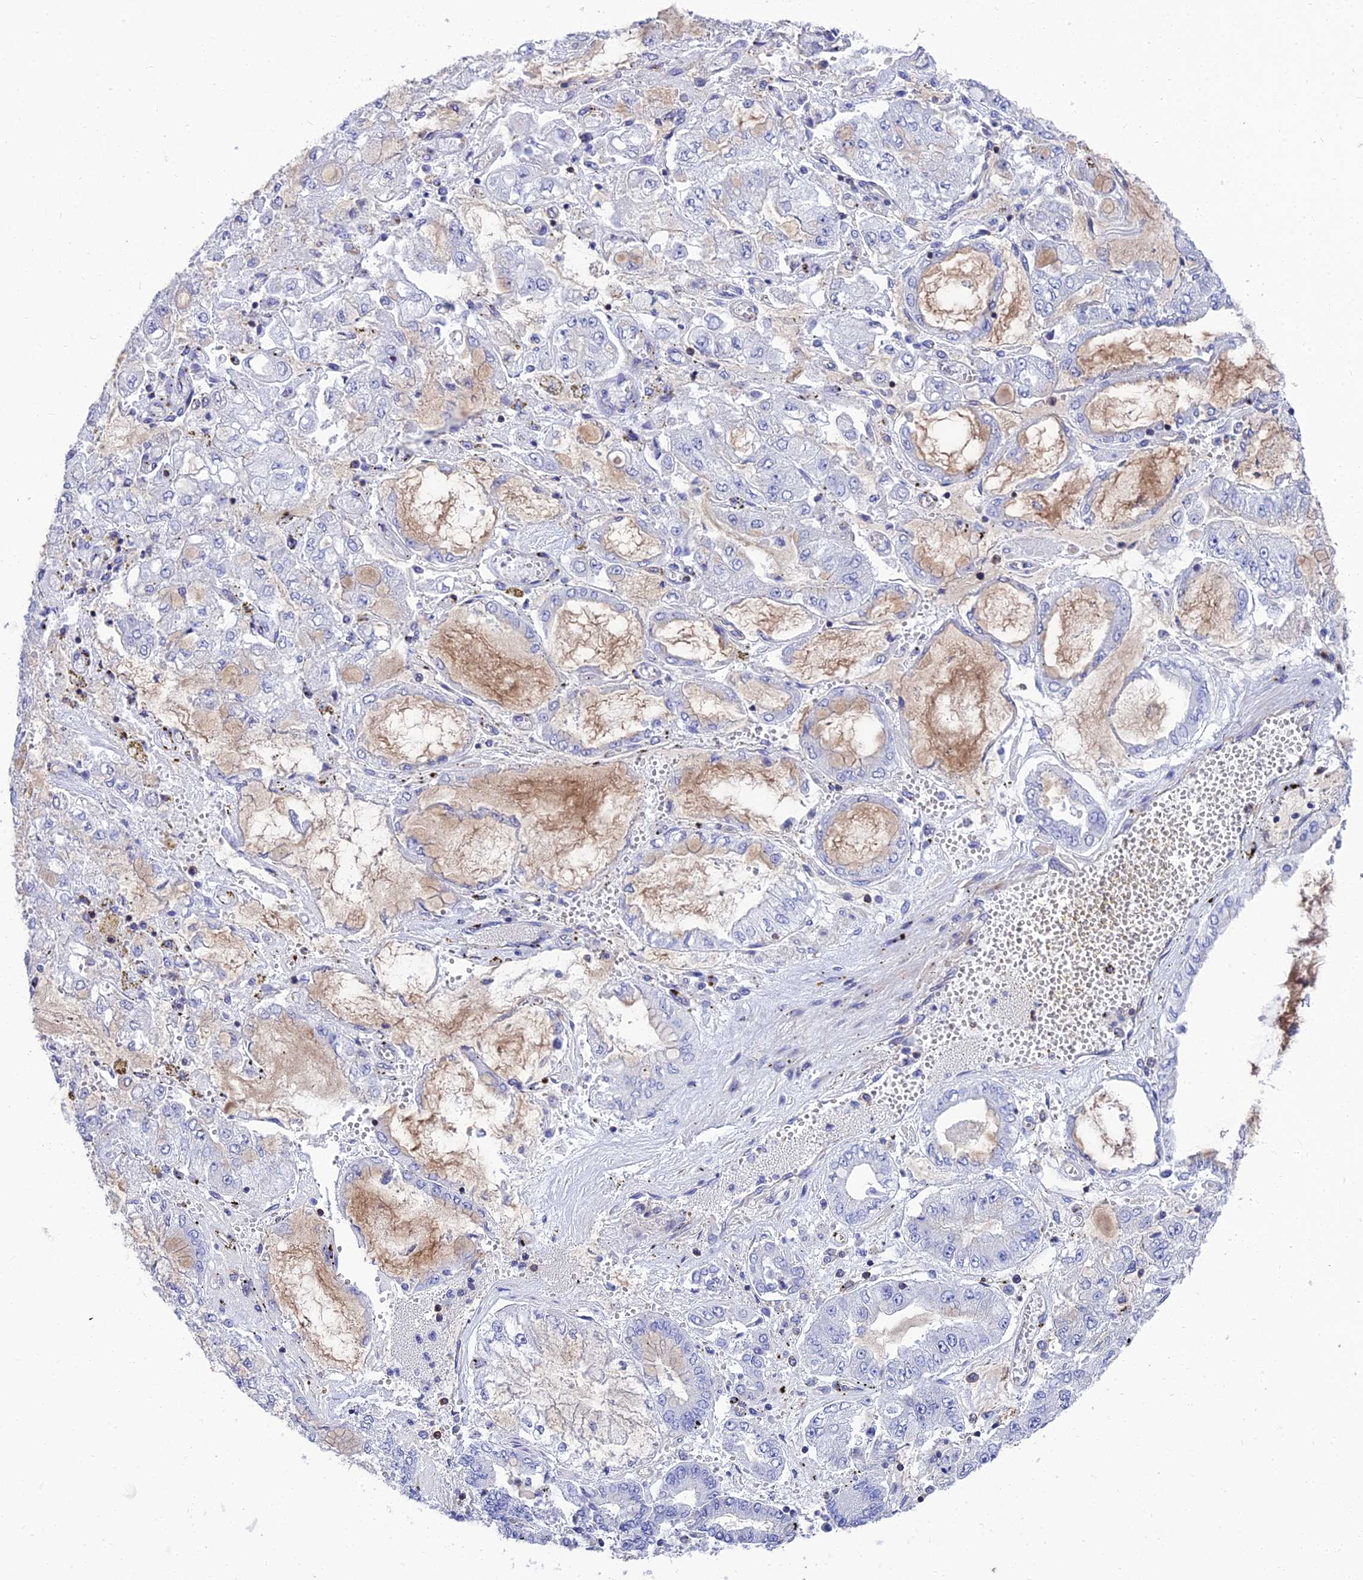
{"staining": {"intensity": "moderate", "quantity": "<25%", "location": "cytoplasmic/membranous"}, "tissue": "stomach cancer", "cell_type": "Tumor cells", "image_type": "cancer", "snomed": [{"axis": "morphology", "description": "Adenocarcinoma, NOS"}, {"axis": "topography", "description": "Stomach"}], "caption": "Immunohistochemical staining of human stomach cancer (adenocarcinoma) shows moderate cytoplasmic/membranous protein staining in approximately <25% of tumor cells.", "gene": "PPP1R18", "patient": {"sex": "male", "age": 76}}